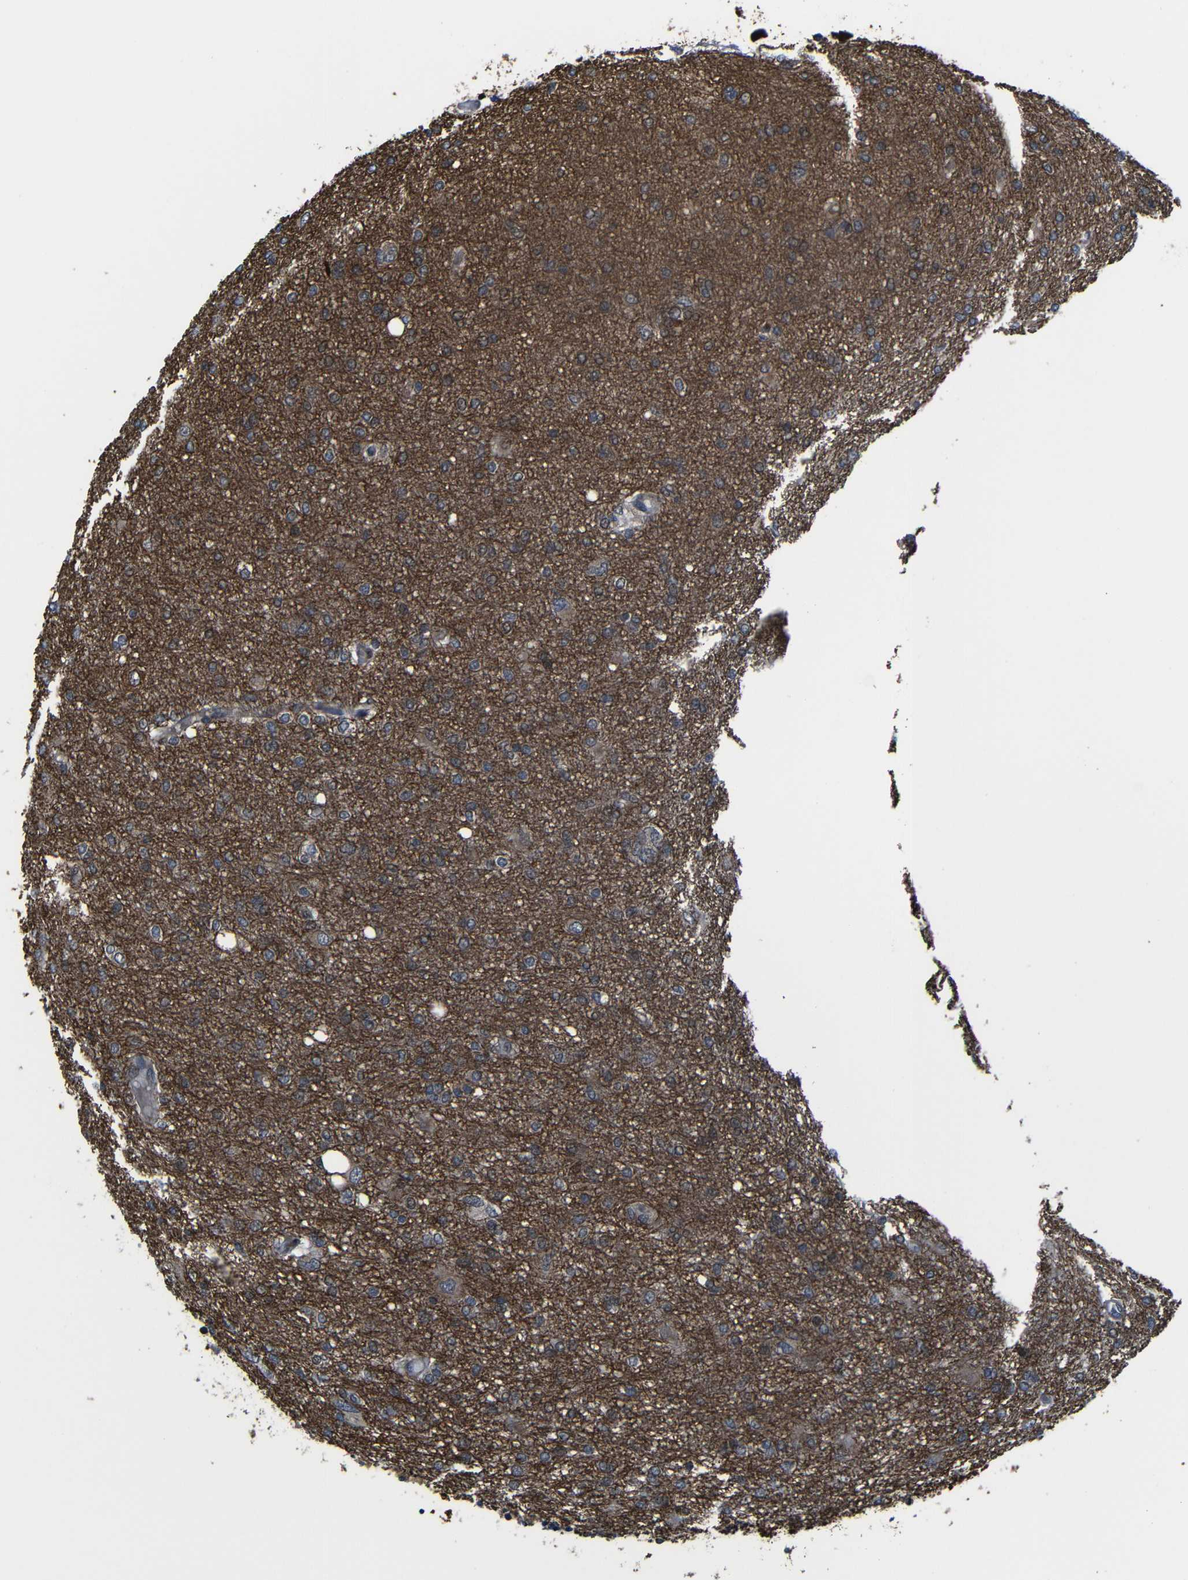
{"staining": {"intensity": "weak", "quantity": ">75%", "location": "cytoplasmic/membranous"}, "tissue": "glioma", "cell_type": "Tumor cells", "image_type": "cancer", "snomed": [{"axis": "morphology", "description": "Glioma, malignant, High grade"}, {"axis": "topography", "description": "Brain"}], "caption": "Immunohistochemical staining of glioma displays weak cytoplasmic/membranous protein positivity in about >75% of tumor cells.", "gene": "KIAA0513", "patient": {"sex": "female", "age": 59}}